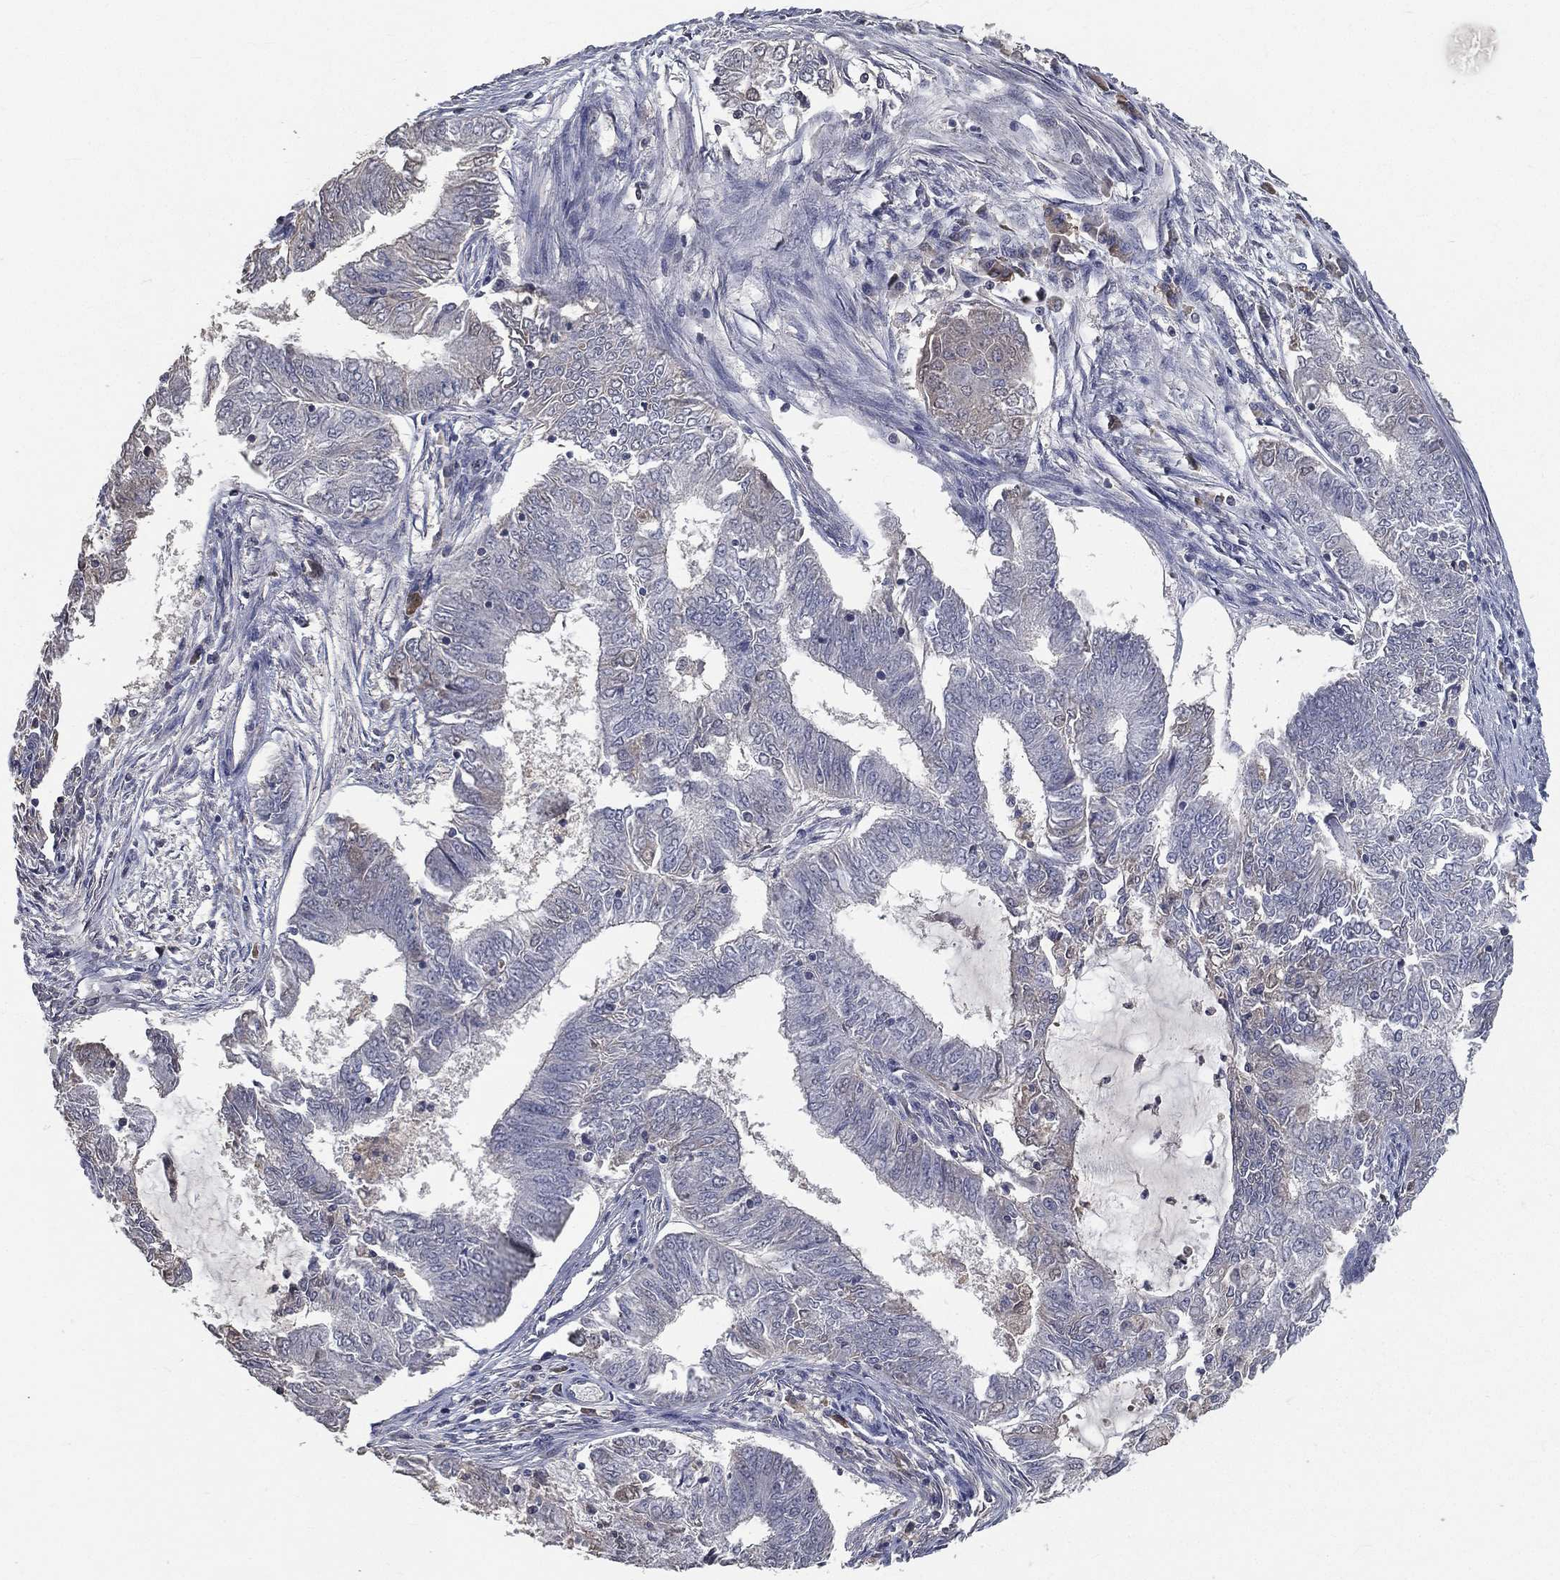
{"staining": {"intensity": "negative", "quantity": "none", "location": "none"}, "tissue": "endometrial cancer", "cell_type": "Tumor cells", "image_type": "cancer", "snomed": [{"axis": "morphology", "description": "Adenocarcinoma, NOS"}, {"axis": "topography", "description": "Endometrium"}], "caption": "The micrograph exhibits no significant expression in tumor cells of endometrial cancer (adenocarcinoma).", "gene": "SNAP25", "patient": {"sex": "female", "age": 62}}